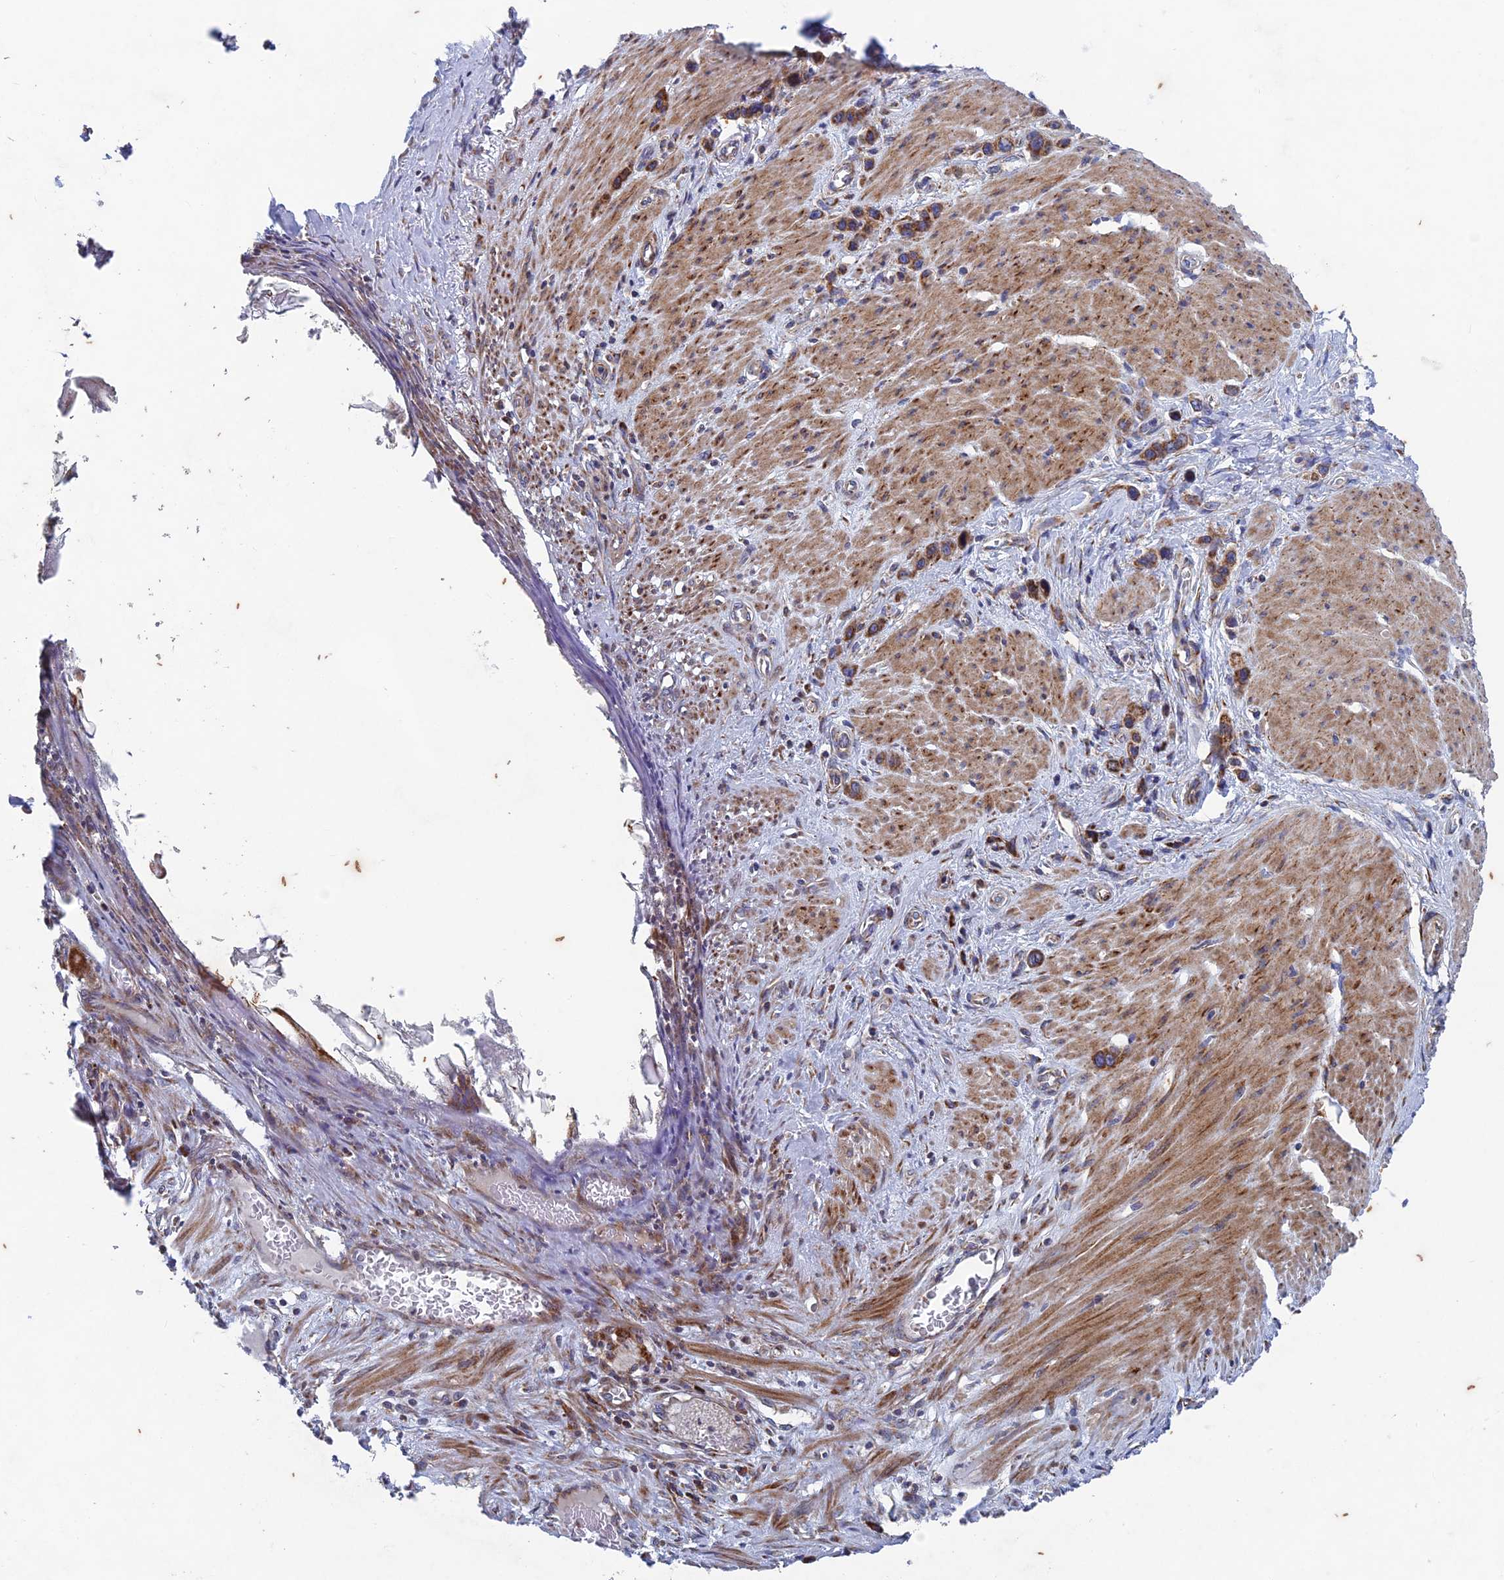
{"staining": {"intensity": "moderate", "quantity": ">75%", "location": "cytoplasmic/membranous"}, "tissue": "stomach cancer", "cell_type": "Tumor cells", "image_type": "cancer", "snomed": [{"axis": "morphology", "description": "Adenocarcinoma, NOS"}, {"axis": "morphology", "description": "Adenocarcinoma, High grade"}, {"axis": "topography", "description": "Stomach, upper"}, {"axis": "topography", "description": "Stomach, lower"}], "caption": "Brown immunohistochemical staining in adenocarcinoma (stomach) shows moderate cytoplasmic/membranous positivity in approximately >75% of tumor cells.", "gene": "AP4S1", "patient": {"sex": "female", "age": 65}}